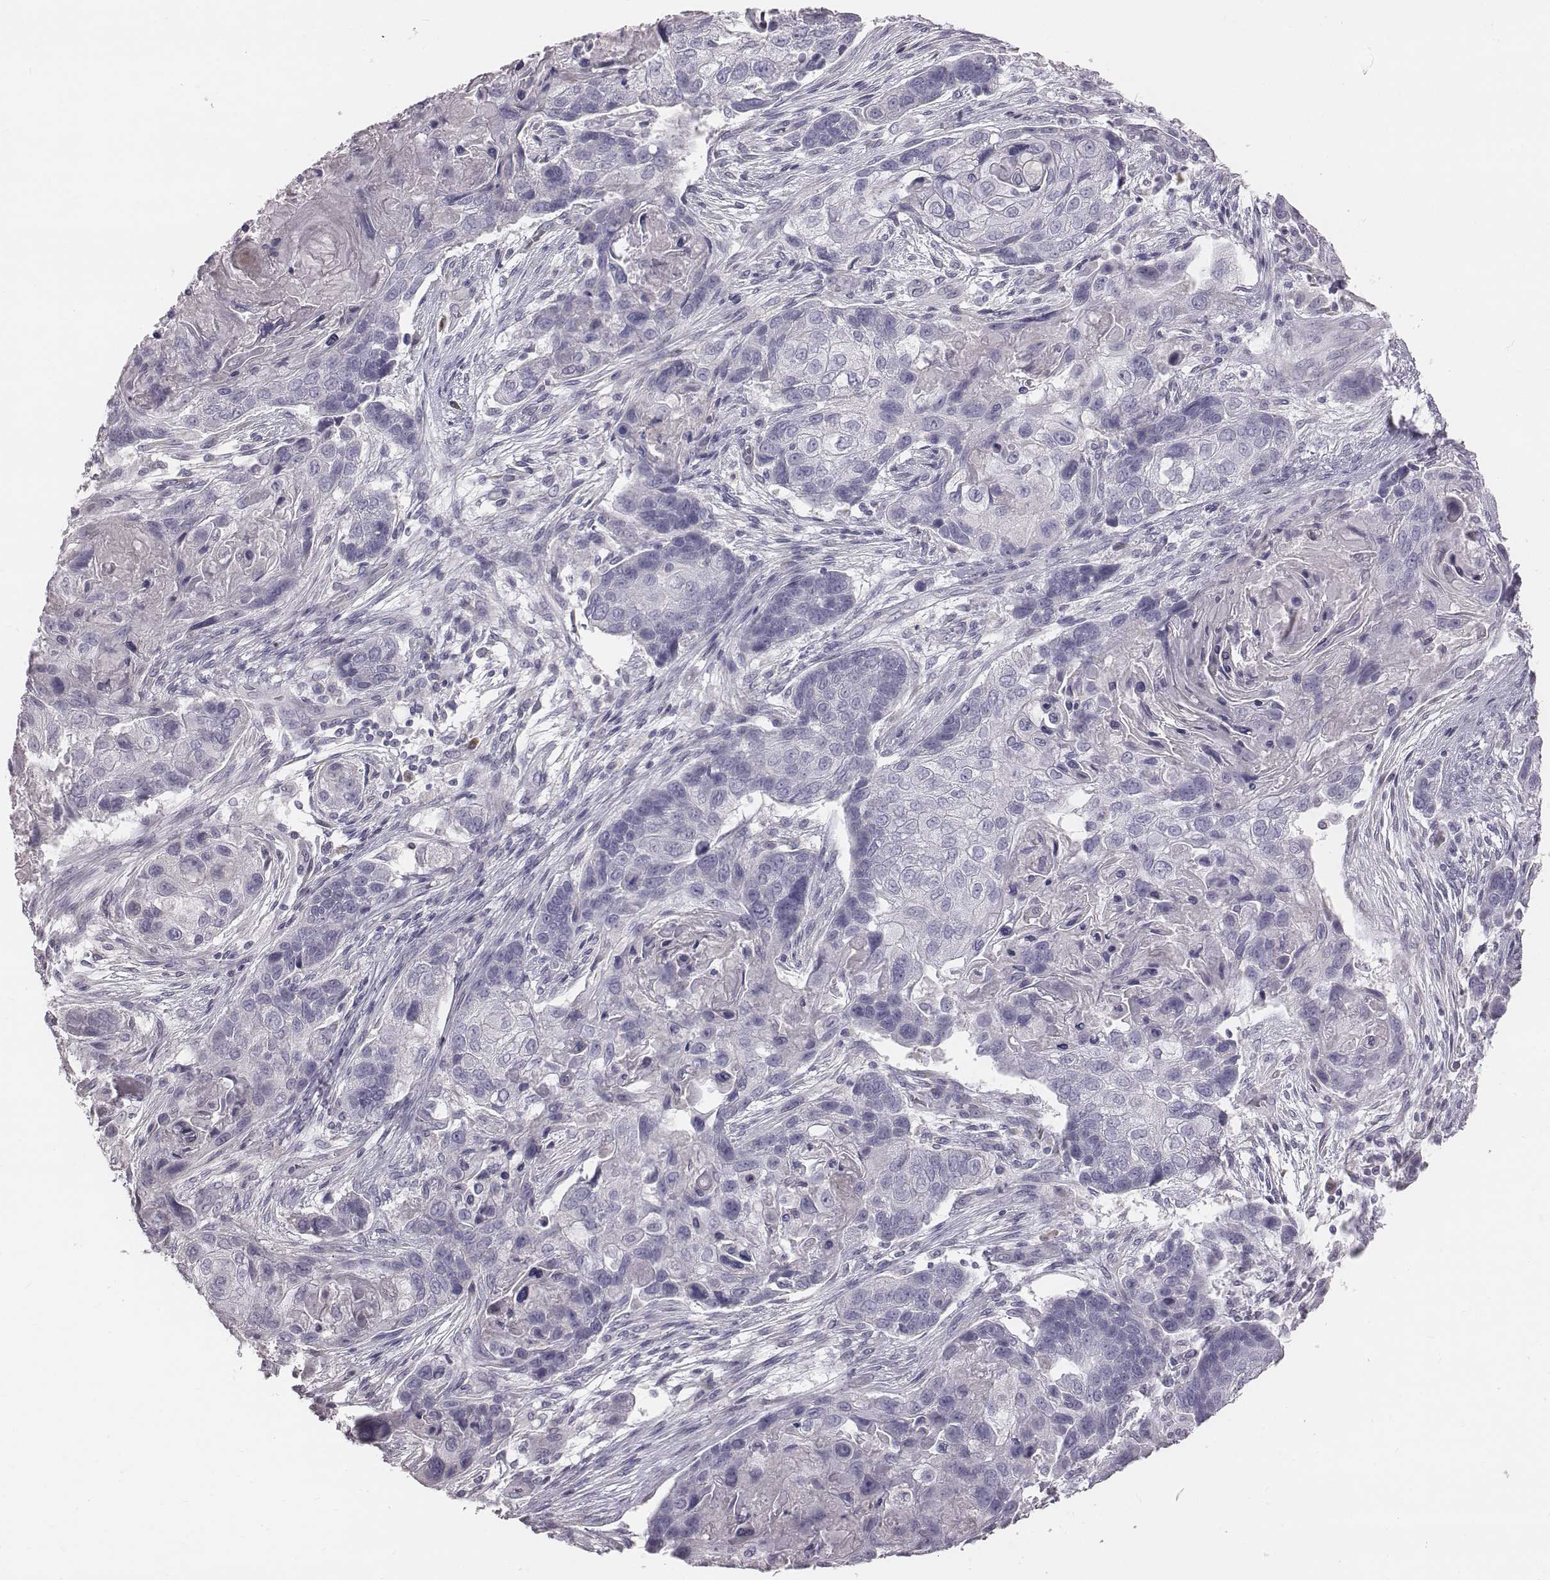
{"staining": {"intensity": "negative", "quantity": "none", "location": "none"}, "tissue": "lung cancer", "cell_type": "Tumor cells", "image_type": "cancer", "snomed": [{"axis": "morphology", "description": "Squamous cell carcinoma, NOS"}, {"axis": "topography", "description": "Lung"}], "caption": "A high-resolution photomicrograph shows IHC staining of lung cancer (squamous cell carcinoma), which demonstrates no significant expression in tumor cells.", "gene": "C6orf58", "patient": {"sex": "male", "age": 69}}